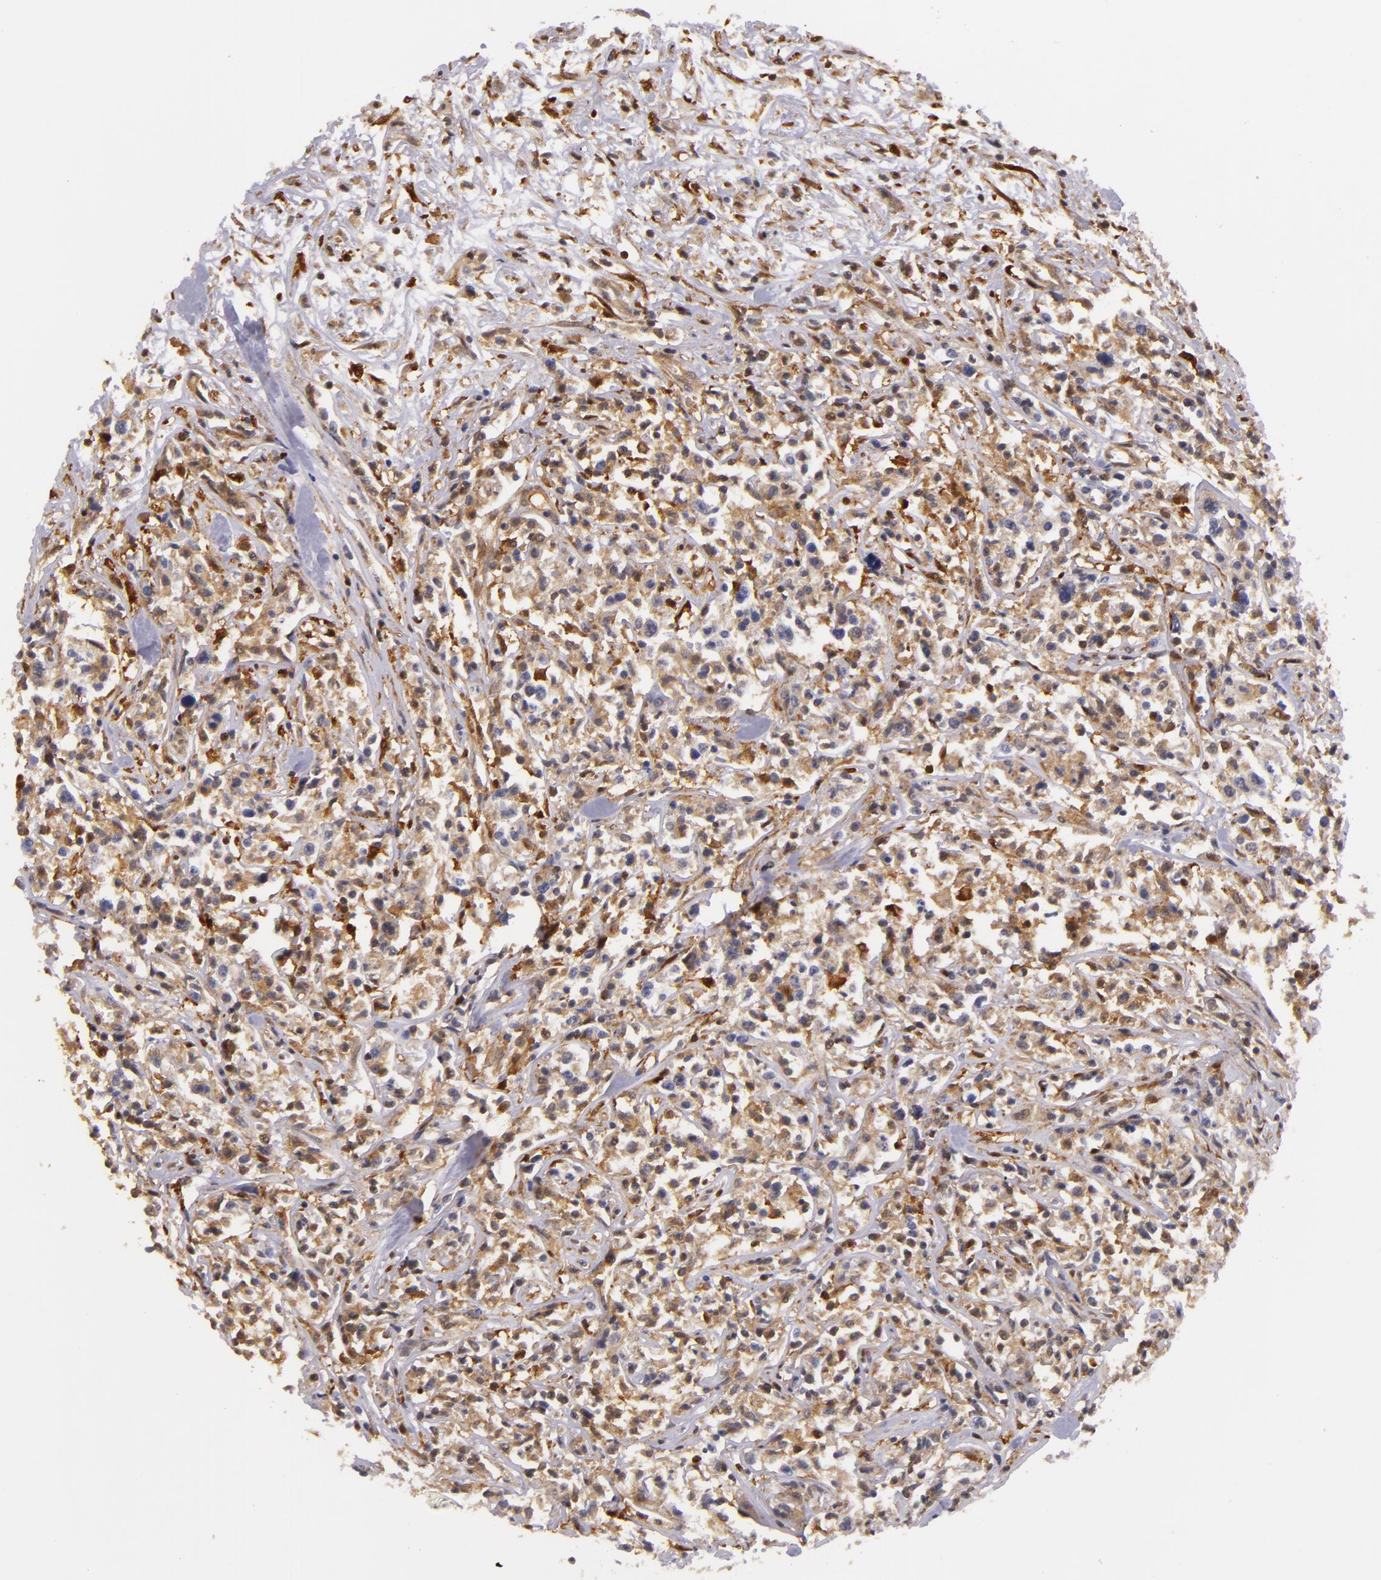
{"staining": {"intensity": "moderate", "quantity": ">75%", "location": "cytoplasmic/membranous"}, "tissue": "lymphoma", "cell_type": "Tumor cells", "image_type": "cancer", "snomed": [{"axis": "morphology", "description": "Malignant lymphoma, non-Hodgkin's type, Low grade"}, {"axis": "topography", "description": "Small intestine"}], "caption": "Low-grade malignant lymphoma, non-Hodgkin's type stained for a protein (brown) displays moderate cytoplasmic/membranous positive expression in about >75% of tumor cells.", "gene": "TOM1", "patient": {"sex": "female", "age": 59}}